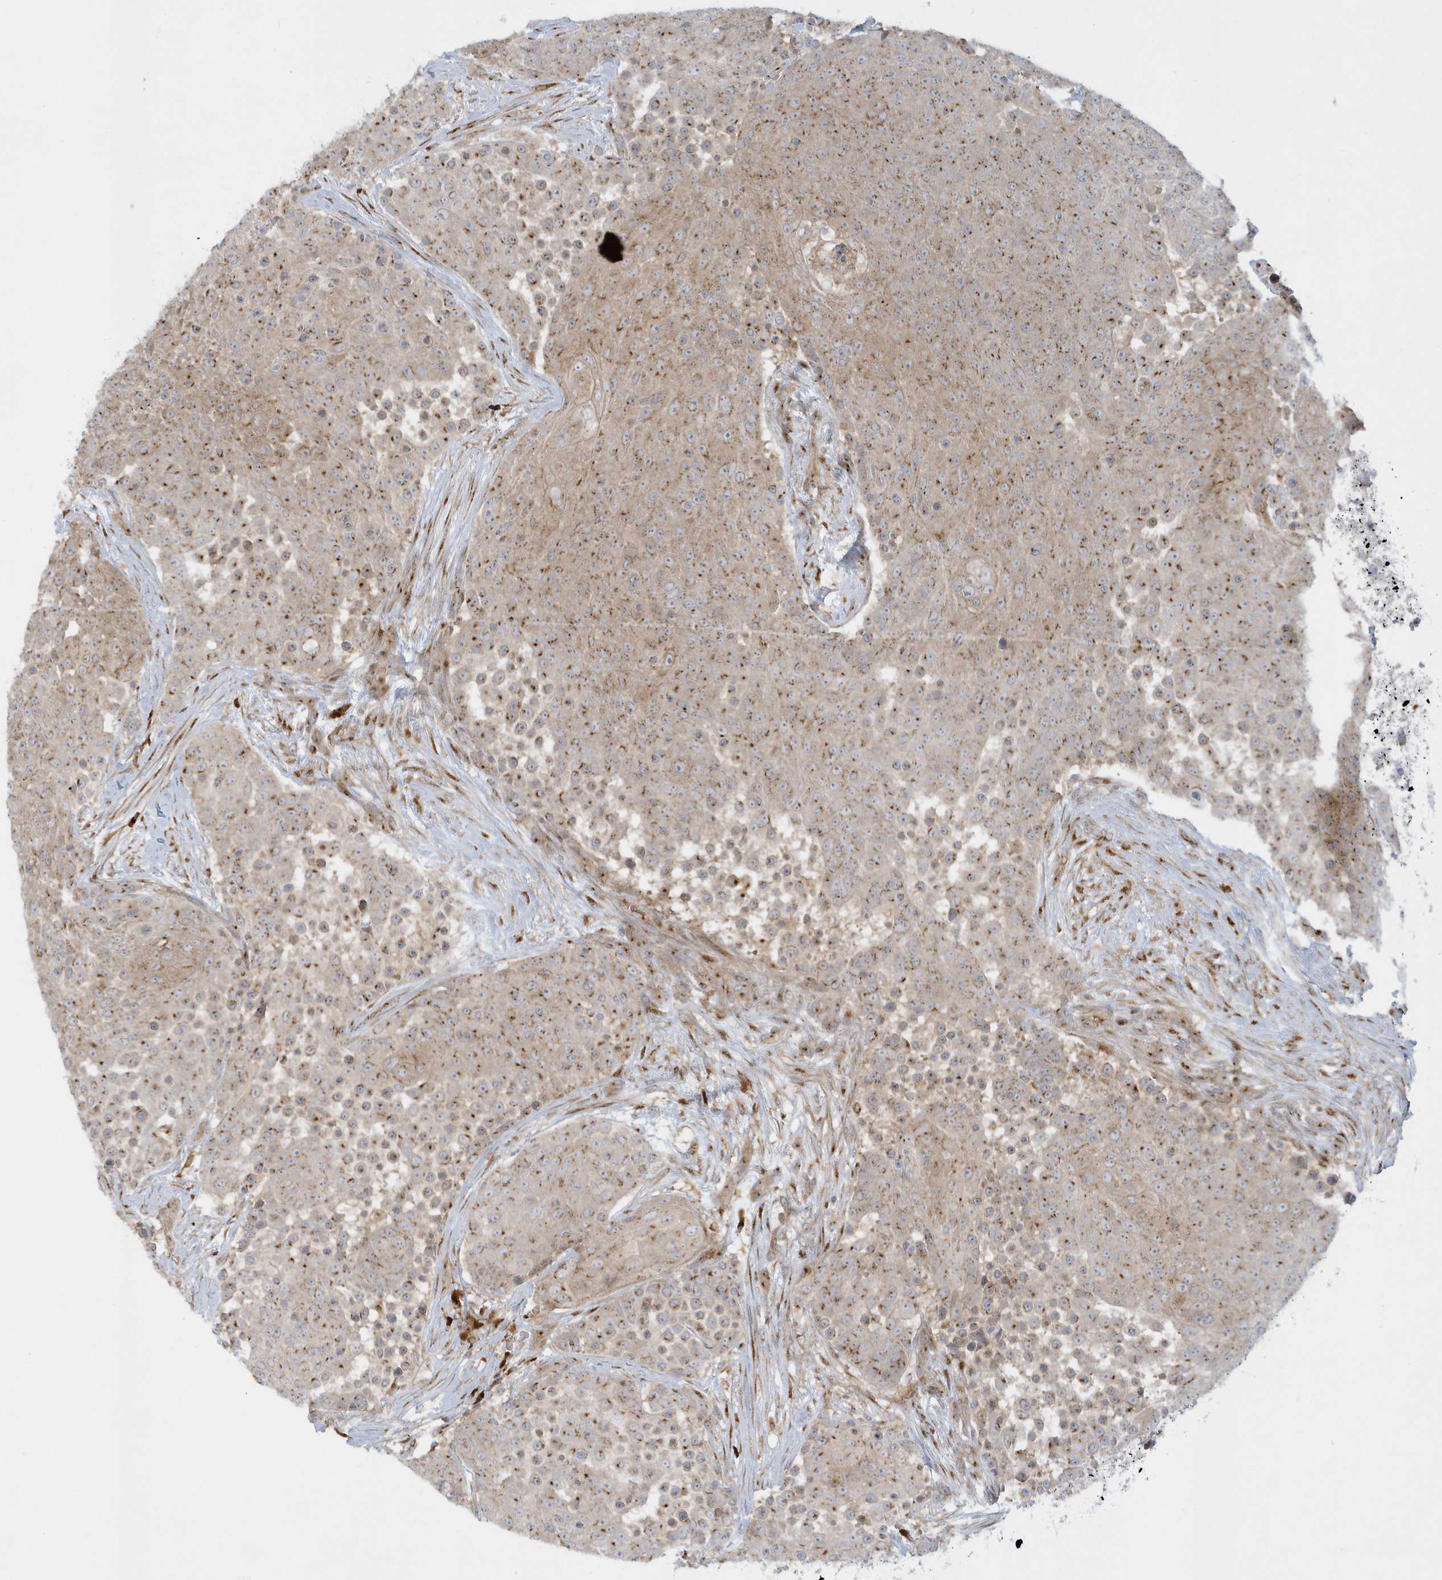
{"staining": {"intensity": "moderate", "quantity": ">75%", "location": "cytoplasmic/membranous"}, "tissue": "urothelial cancer", "cell_type": "Tumor cells", "image_type": "cancer", "snomed": [{"axis": "morphology", "description": "Urothelial carcinoma, High grade"}, {"axis": "topography", "description": "Urinary bladder"}], "caption": "Immunohistochemical staining of urothelial cancer exhibits moderate cytoplasmic/membranous protein staining in approximately >75% of tumor cells. (DAB (3,3'-diaminobenzidine) IHC, brown staining for protein, blue staining for nuclei).", "gene": "RPP40", "patient": {"sex": "female", "age": 63}}